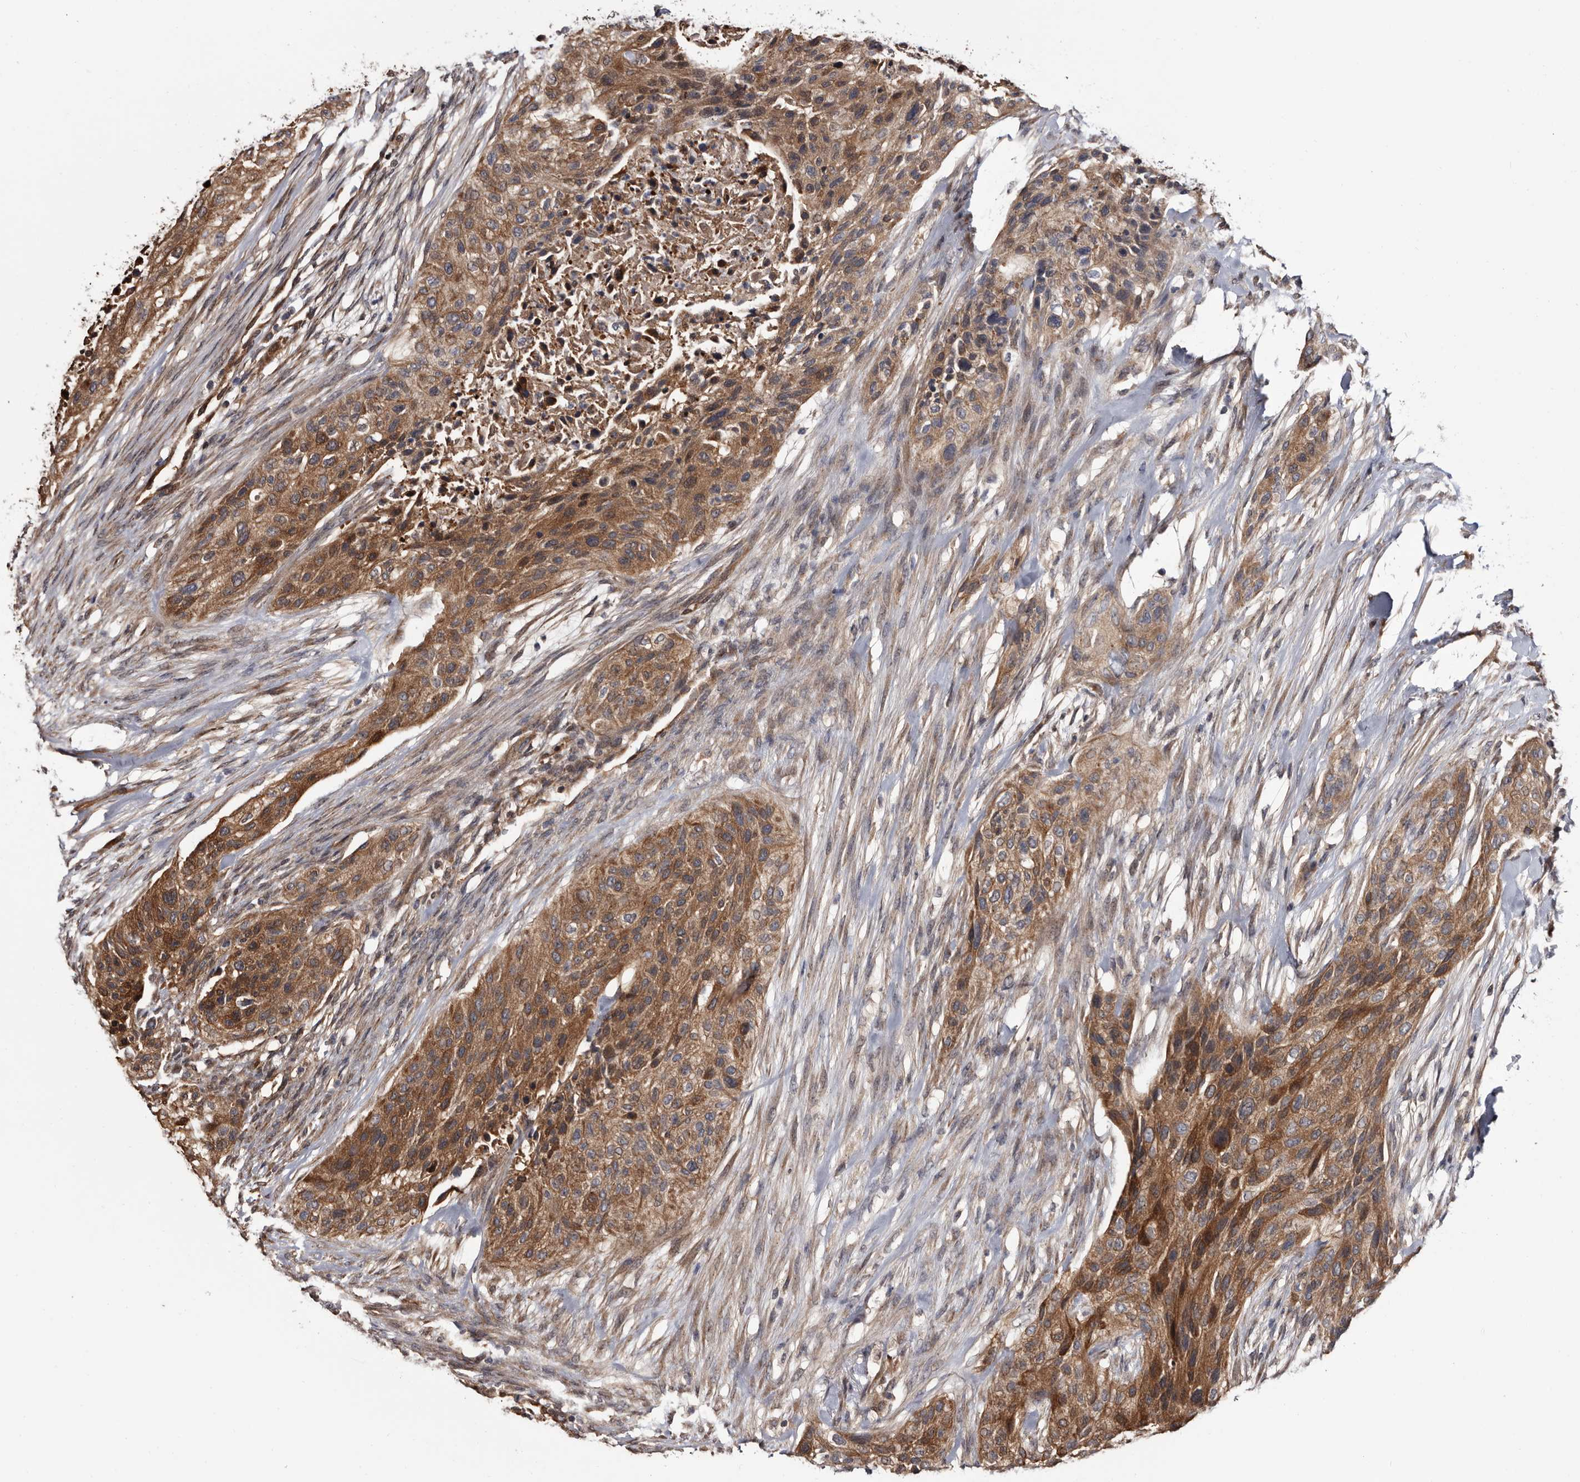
{"staining": {"intensity": "strong", "quantity": ">75%", "location": "cytoplasmic/membranous"}, "tissue": "urothelial cancer", "cell_type": "Tumor cells", "image_type": "cancer", "snomed": [{"axis": "morphology", "description": "Urothelial carcinoma, High grade"}, {"axis": "topography", "description": "Urinary bladder"}], "caption": "Immunohistochemistry of urothelial cancer displays high levels of strong cytoplasmic/membranous staining in about >75% of tumor cells.", "gene": "TTI2", "patient": {"sex": "male", "age": 35}}